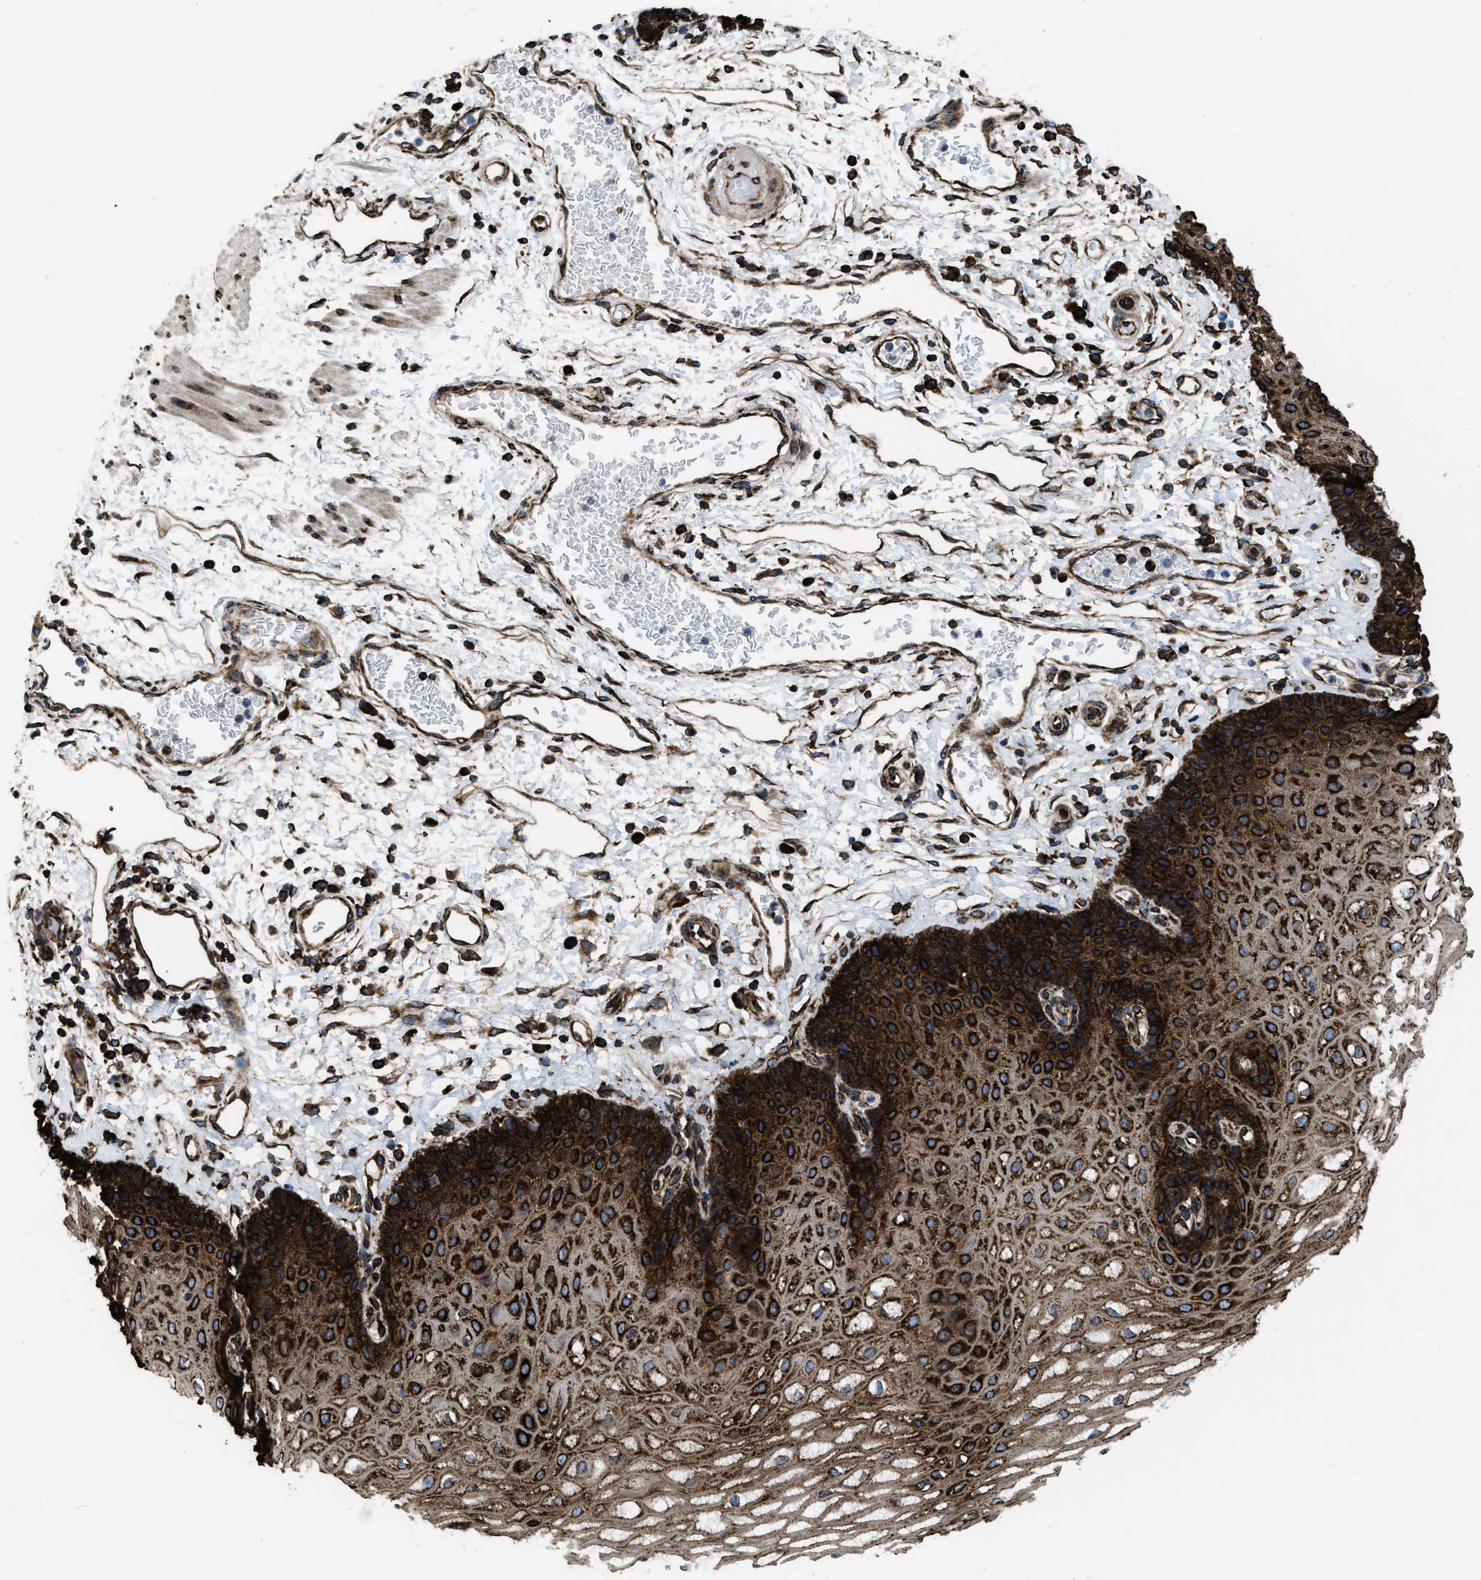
{"staining": {"intensity": "strong", "quantity": ">75%", "location": "cytoplasmic/membranous"}, "tissue": "esophagus", "cell_type": "Squamous epithelial cells", "image_type": "normal", "snomed": [{"axis": "morphology", "description": "Normal tissue, NOS"}, {"axis": "topography", "description": "Esophagus"}], "caption": "Human esophagus stained with a brown dye exhibits strong cytoplasmic/membranous positive expression in approximately >75% of squamous epithelial cells.", "gene": "CAPRIN1", "patient": {"sex": "male", "age": 54}}